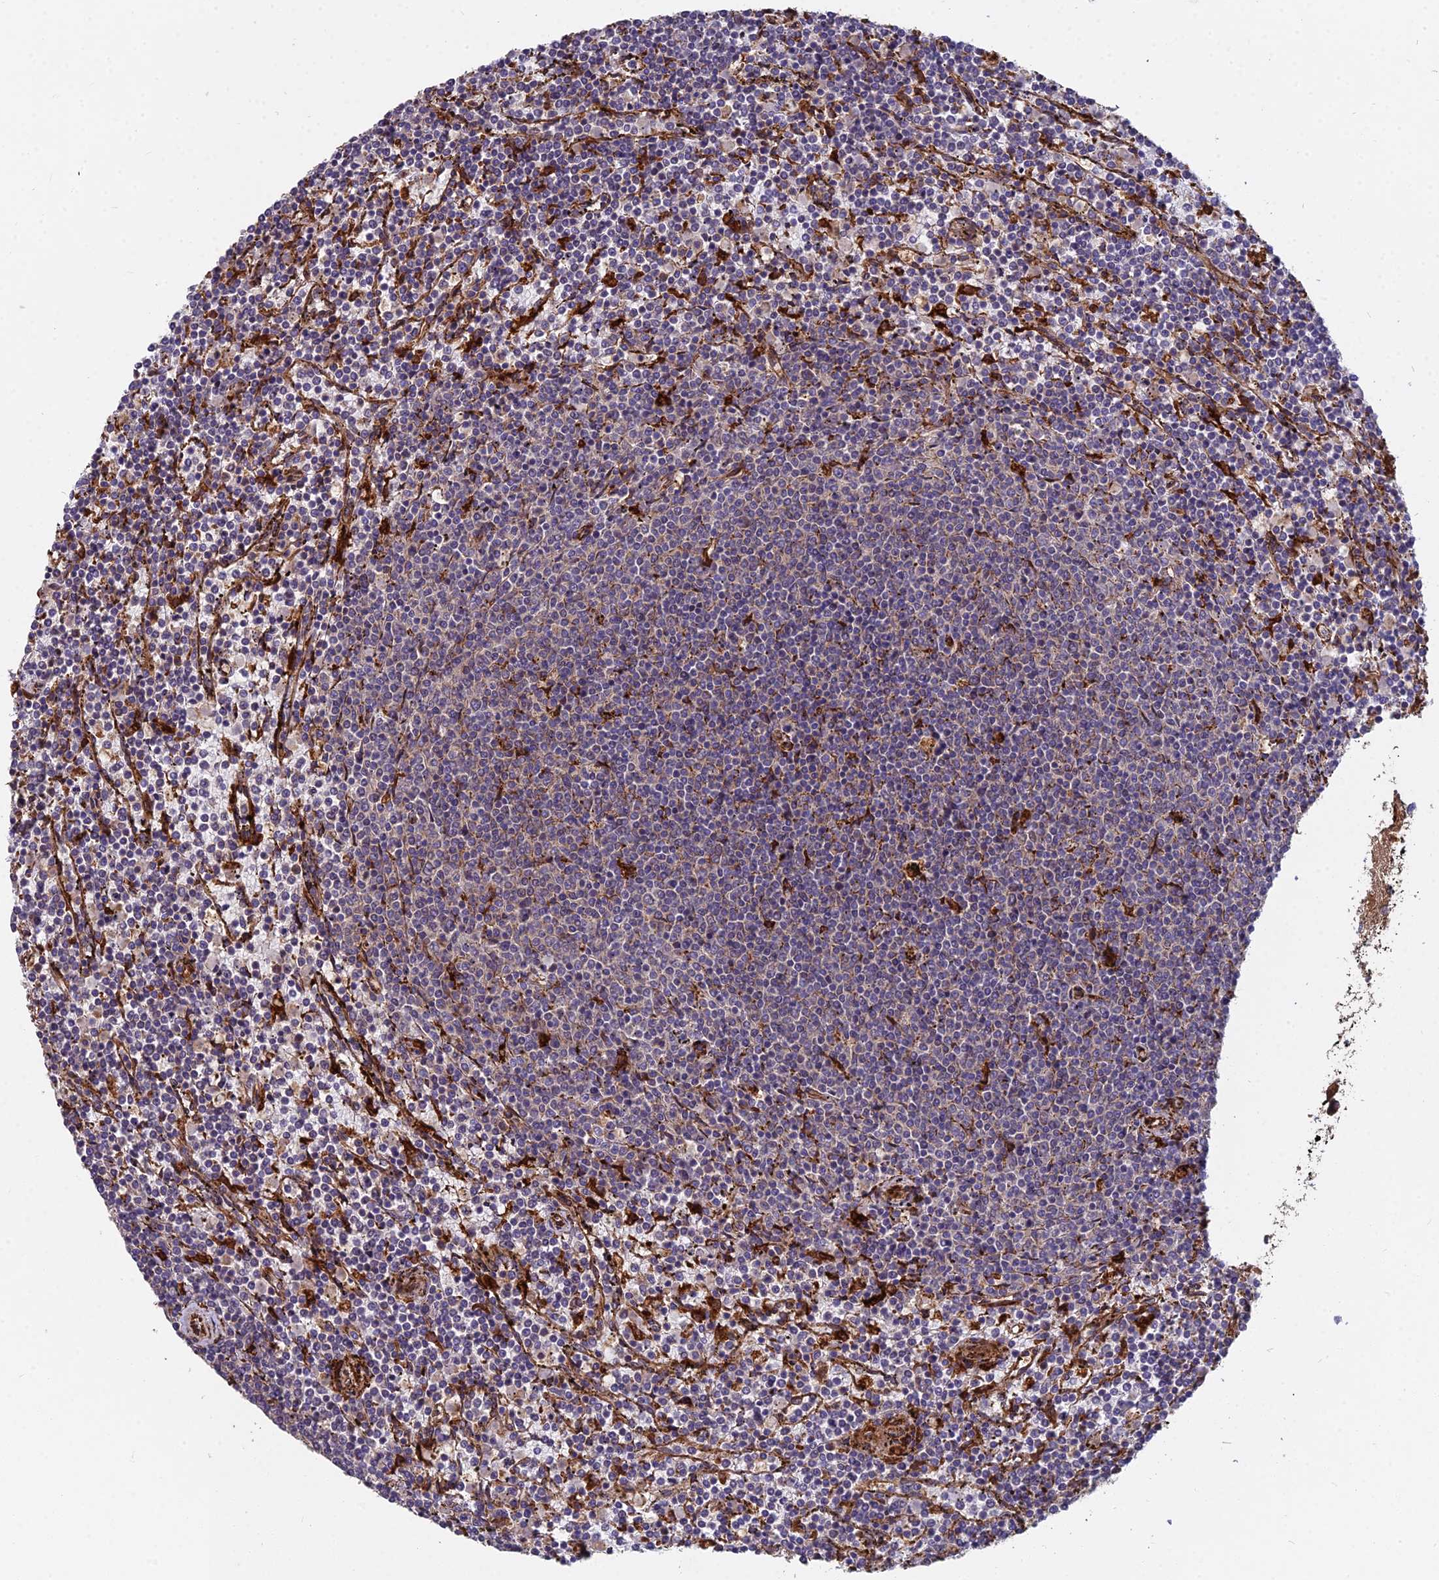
{"staining": {"intensity": "weak", "quantity": "<25%", "location": "cytoplasmic/membranous"}, "tissue": "lymphoma", "cell_type": "Tumor cells", "image_type": "cancer", "snomed": [{"axis": "morphology", "description": "Malignant lymphoma, non-Hodgkin's type, Low grade"}, {"axis": "topography", "description": "Spleen"}], "caption": "Image shows no protein expression in tumor cells of malignant lymphoma, non-Hodgkin's type (low-grade) tissue. The staining was performed using DAB (3,3'-diaminobenzidine) to visualize the protein expression in brown, while the nuclei were stained in blue with hematoxylin (Magnification: 20x).", "gene": "NDUFAF7", "patient": {"sex": "female", "age": 50}}